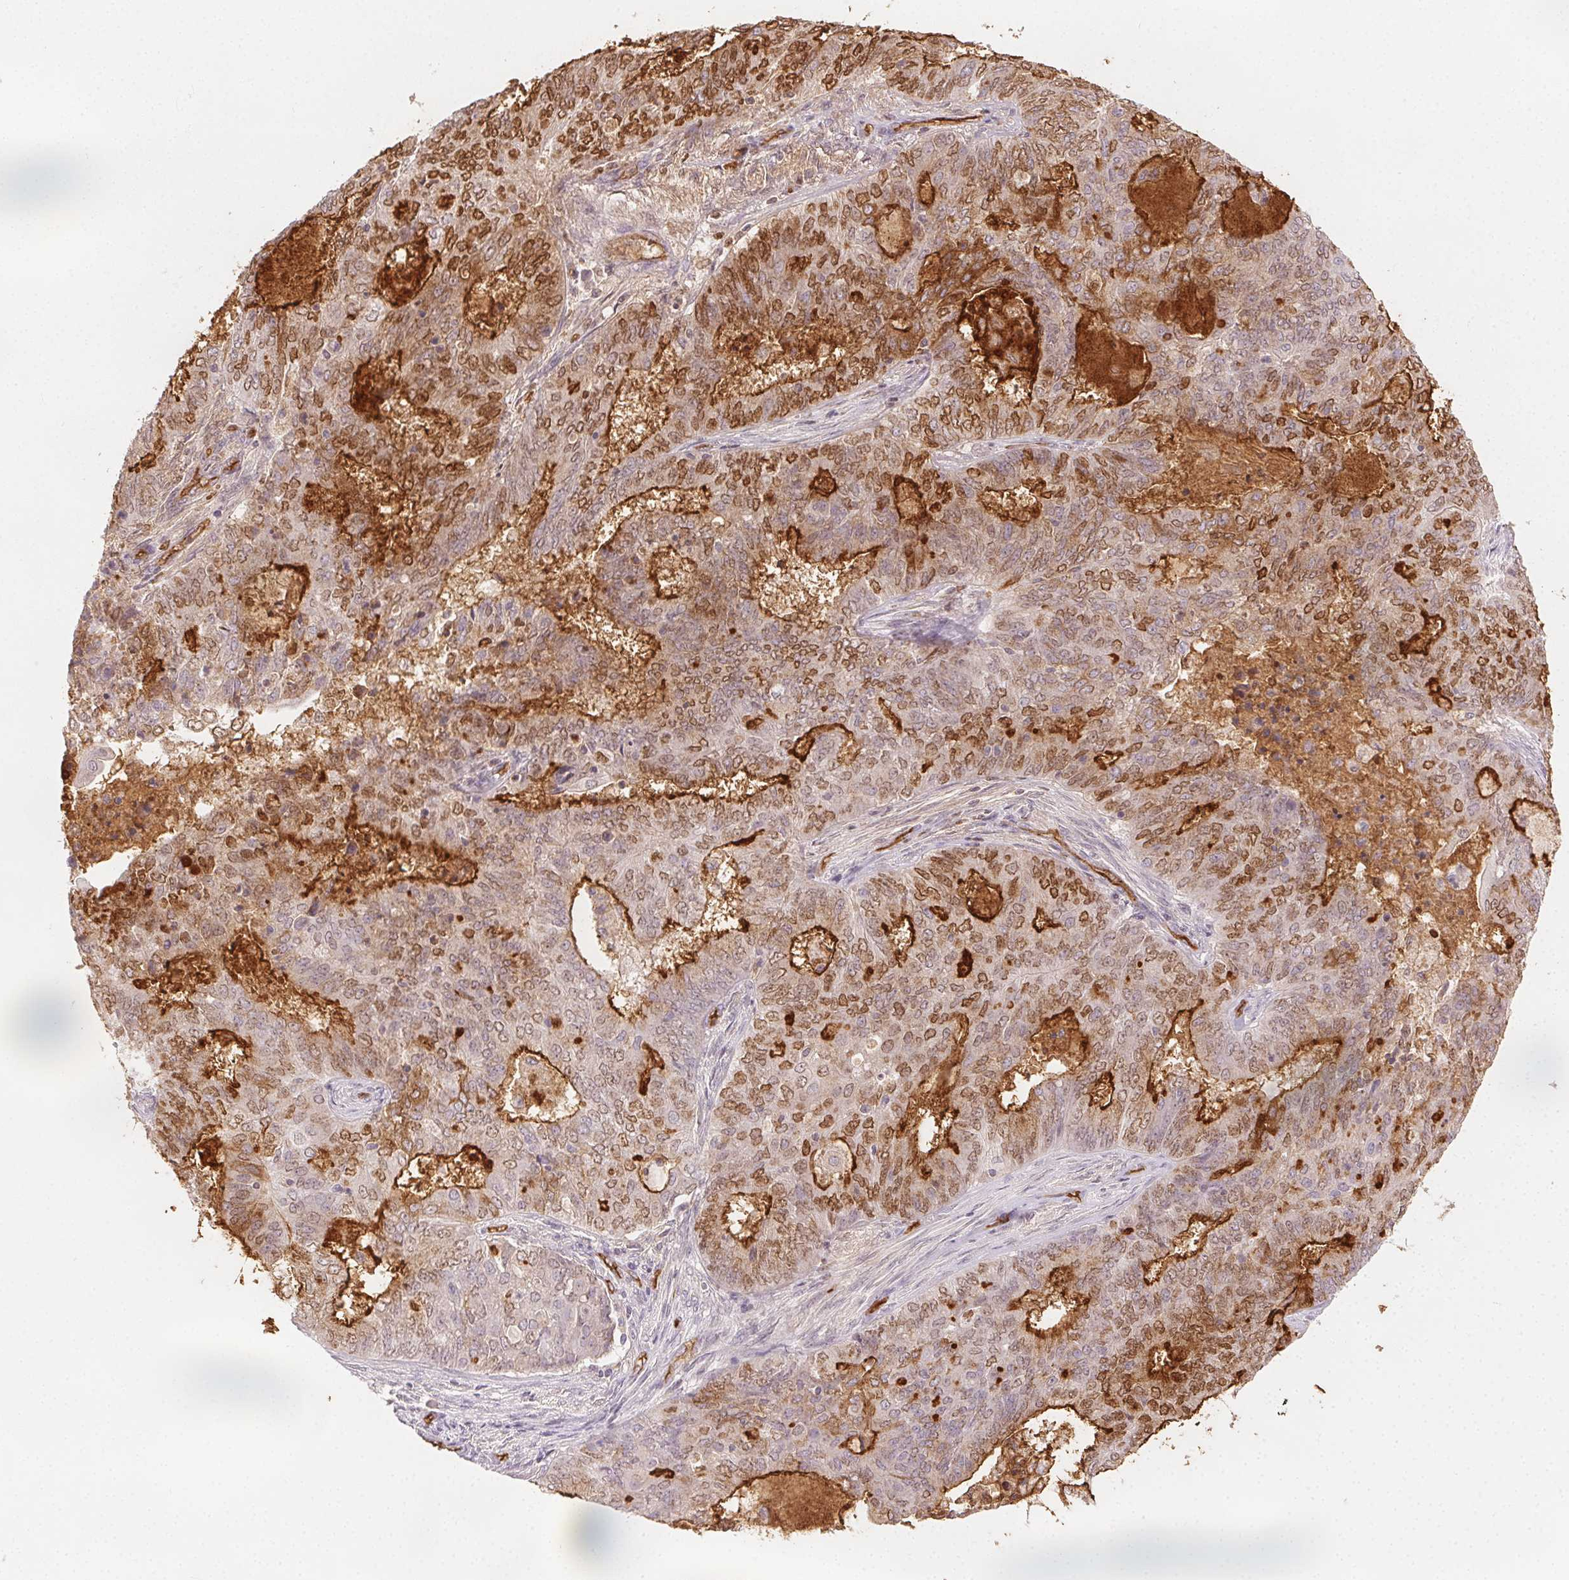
{"staining": {"intensity": "strong", "quantity": "25%-75%", "location": "cytoplasmic/membranous,nuclear"}, "tissue": "endometrial cancer", "cell_type": "Tumor cells", "image_type": "cancer", "snomed": [{"axis": "morphology", "description": "Adenocarcinoma, NOS"}, {"axis": "topography", "description": "Endometrium"}], "caption": "Endometrial cancer stained for a protein (brown) displays strong cytoplasmic/membranous and nuclear positive positivity in approximately 25%-75% of tumor cells.", "gene": "PODXL", "patient": {"sex": "female", "age": 62}}